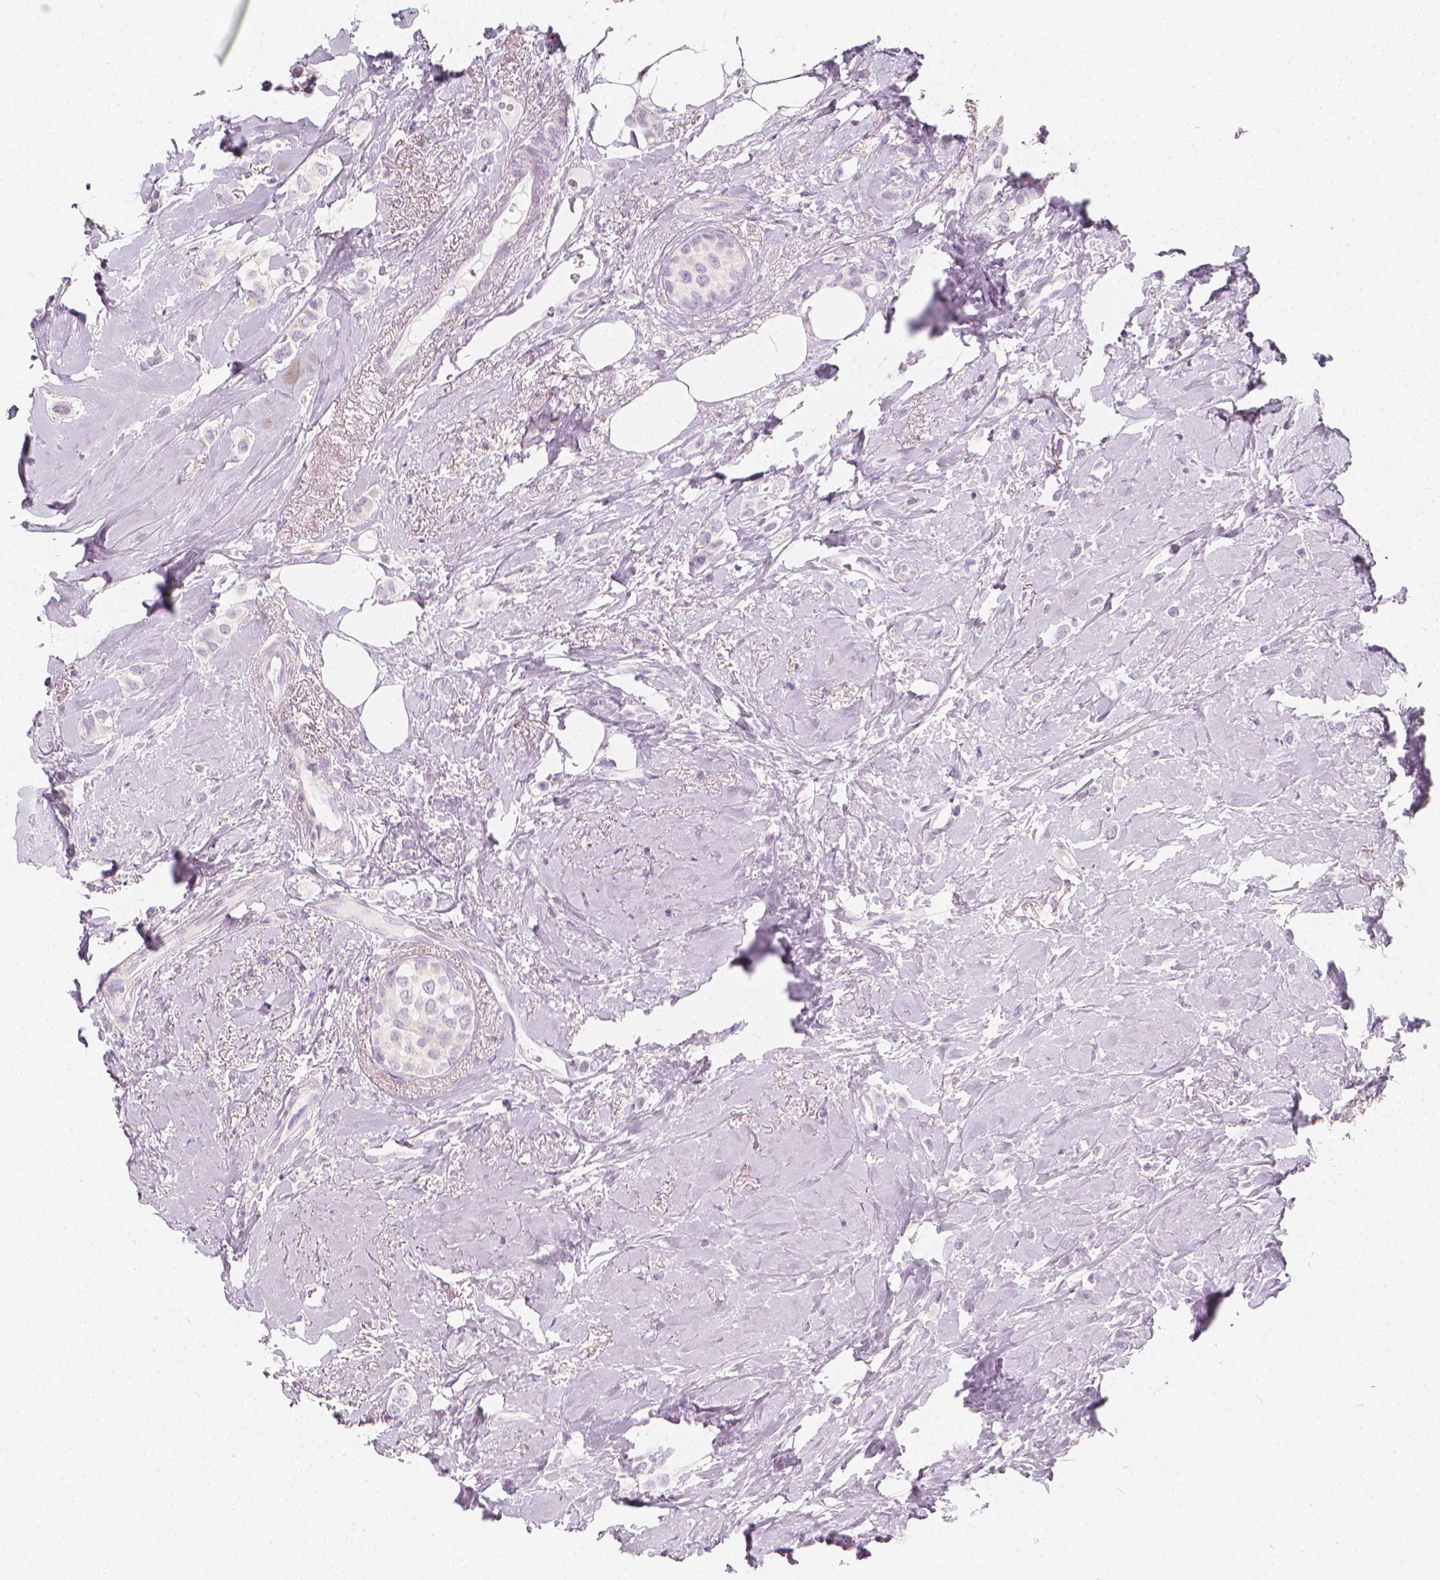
{"staining": {"intensity": "negative", "quantity": "none", "location": "none"}, "tissue": "breast cancer", "cell_type": "Tumor cells", "image_type": "cancer", "snomed": [{"axis": "morphology", "description": "Lobular carcinoma"}, {"axis": "topography", "description": "Breast"}], "caption": "There is no significant expression in tumor cells of breast cancer.", "gene": "RBFOX1", "patient": {"sex": "female", "age": 66}}